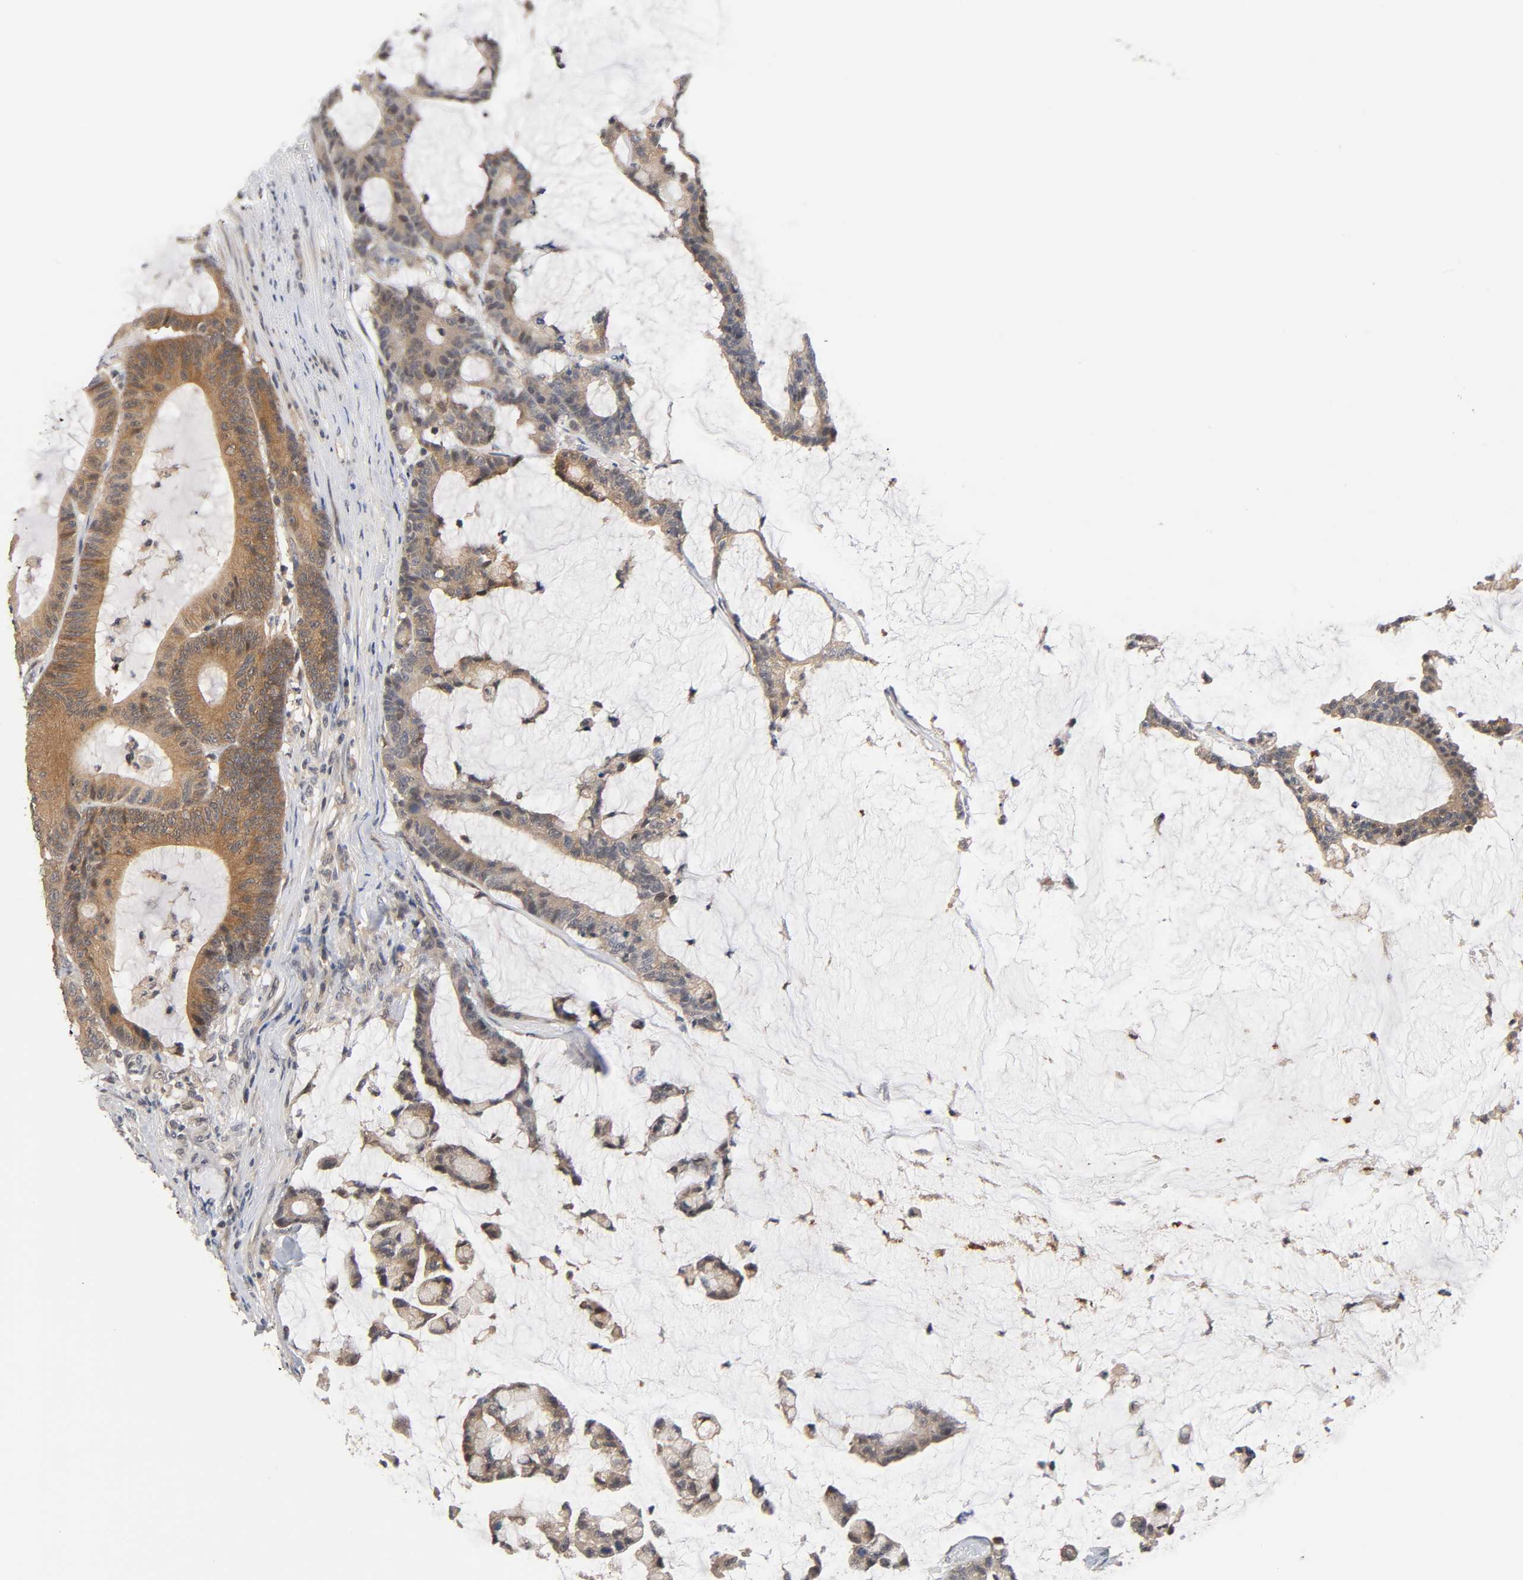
{"staining": {"intensity": "strong", "quantity": ">75%", "location": "cytoplasmic/membranous"}, "tissue": "colorectal cancer", "cell_type": "Tumor cells", "image_type": "cancer", "snomed": [{"axis": "morphology", "description": "Adenocarcinoma, NOS"}, {"axis": "topography", "description": "Colon"}], "caption": "Strong cytoplasmic/membranous protein expression is seen in about >75% of tumor cells in adenocarcinoma (colorectal).", "gene": "PRKAB1", "patient": {"sex": "female", "age": 84}}